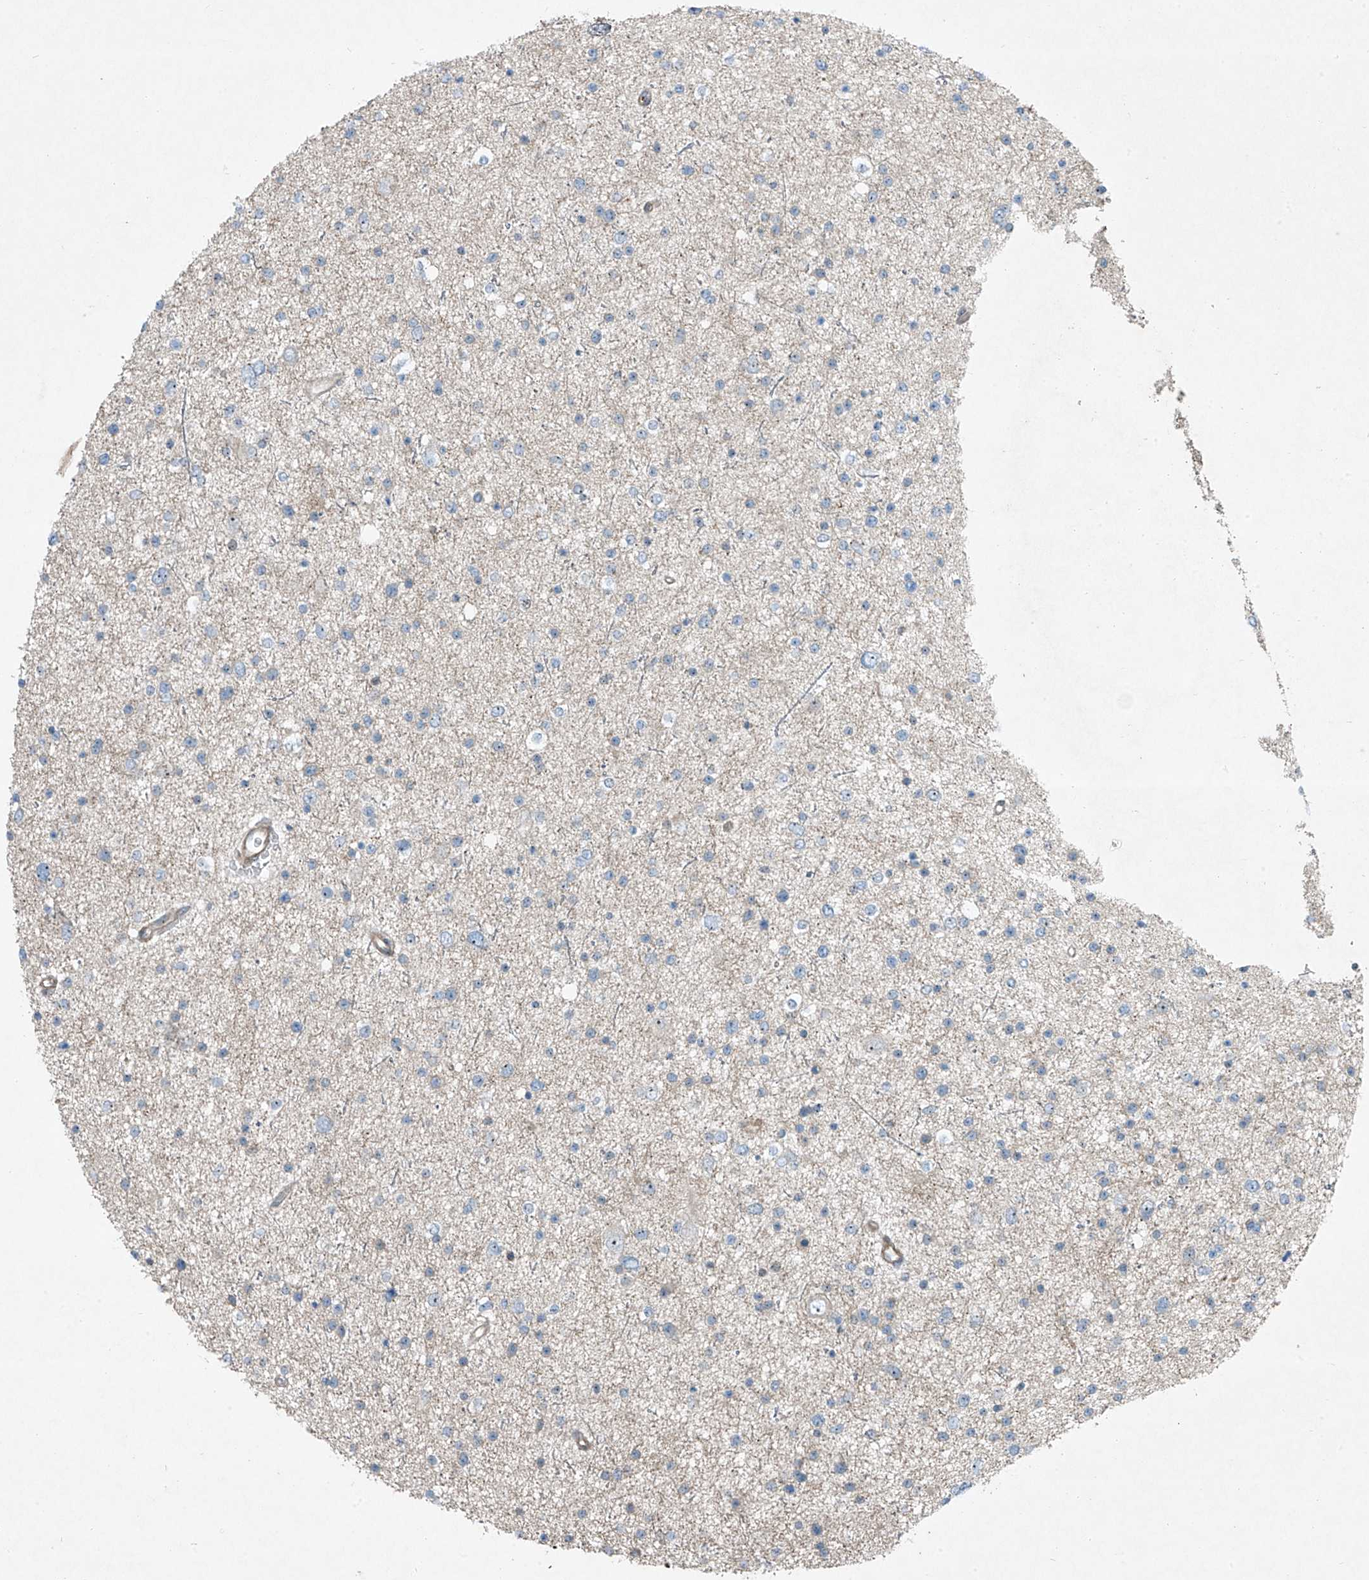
{"staining": {"intensity": "negative", "quantity": "none", "location": "none"}, "tissue": "glioma", "cell_type": "Tumor cells", "image_type": "cancer", "snomed": [{"axis": "morphology", "description": "Glioma, malignant, Low grade"}, {"axis": "topography", "description": "Brain"}], "caption": "The photomicrograph reveals no significant positivity in tumor cells of malignant low-grade glioma.", "gene": "PPCS", "patient": {"sex": "female", "age": 37}}